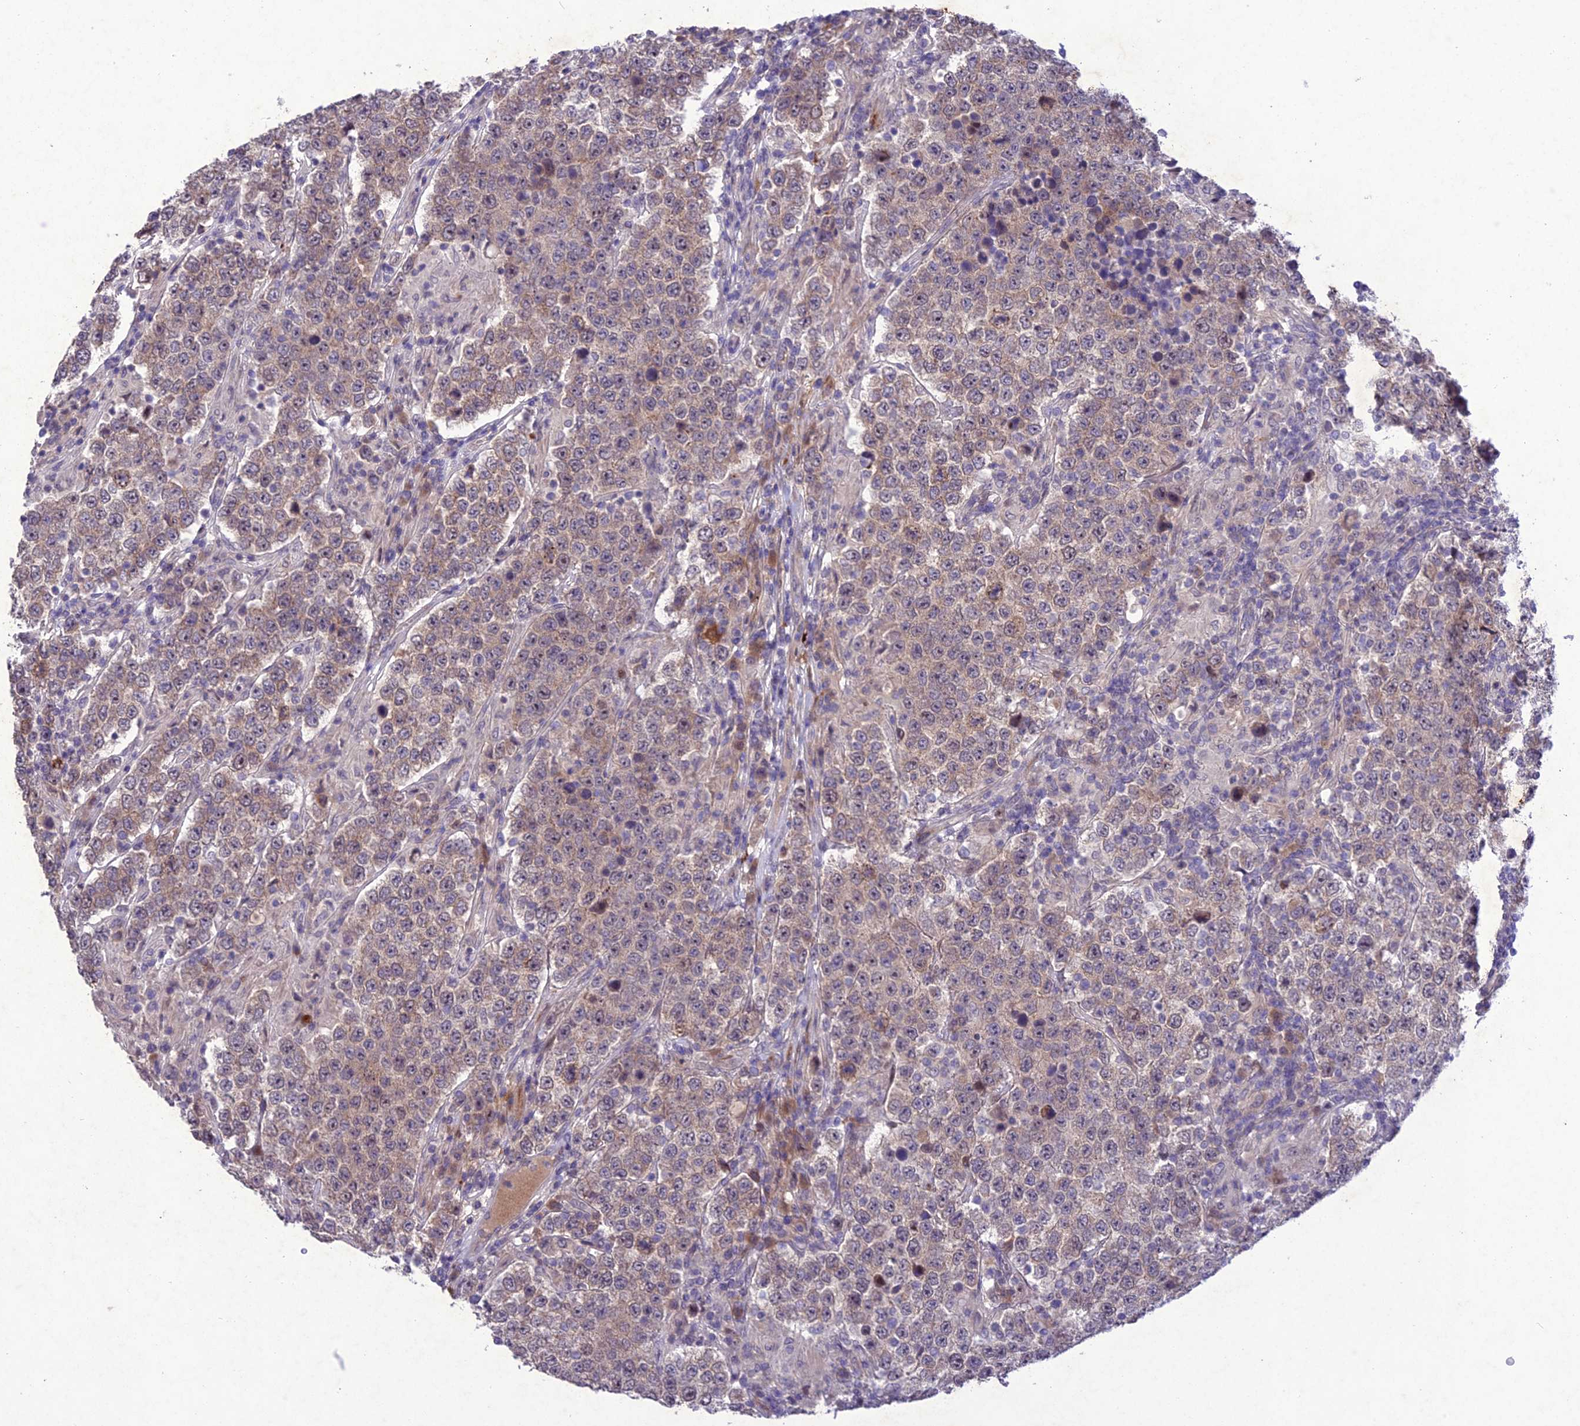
{"staining": {"intensity": "weak", "quantity": "25%-75%", "location": "cytoplasmic/membranous"}, "tissue": "testis cancer", "cell_type": "Tumor cells", "image_type": "cancer", "snomed": [{"axis": "morphology", "description": "Normal tissue, NOS"}, {"axis": "morphology", "description": "Urothelial carcinoma, High grade"}, {"axis": "morphology", "description": "Seminoma, NOS"}, {"axis": "morphology", "description": "Carcinoma, Embryonal, NOS"}, {"axis": "topography", "description": "Urinary bladder"}, {"axis": "topography", "description": "Testis"}], "caption": "Immunohistochemical staining of human high-grade urothelial carcinoma (testis) demonstrates low levels of weak cytoplasmic/membranous staining in about 25%-75% of tumor cells.", "gene": "ANKRD52", "patient": {"sex": "male", "age": 41}}